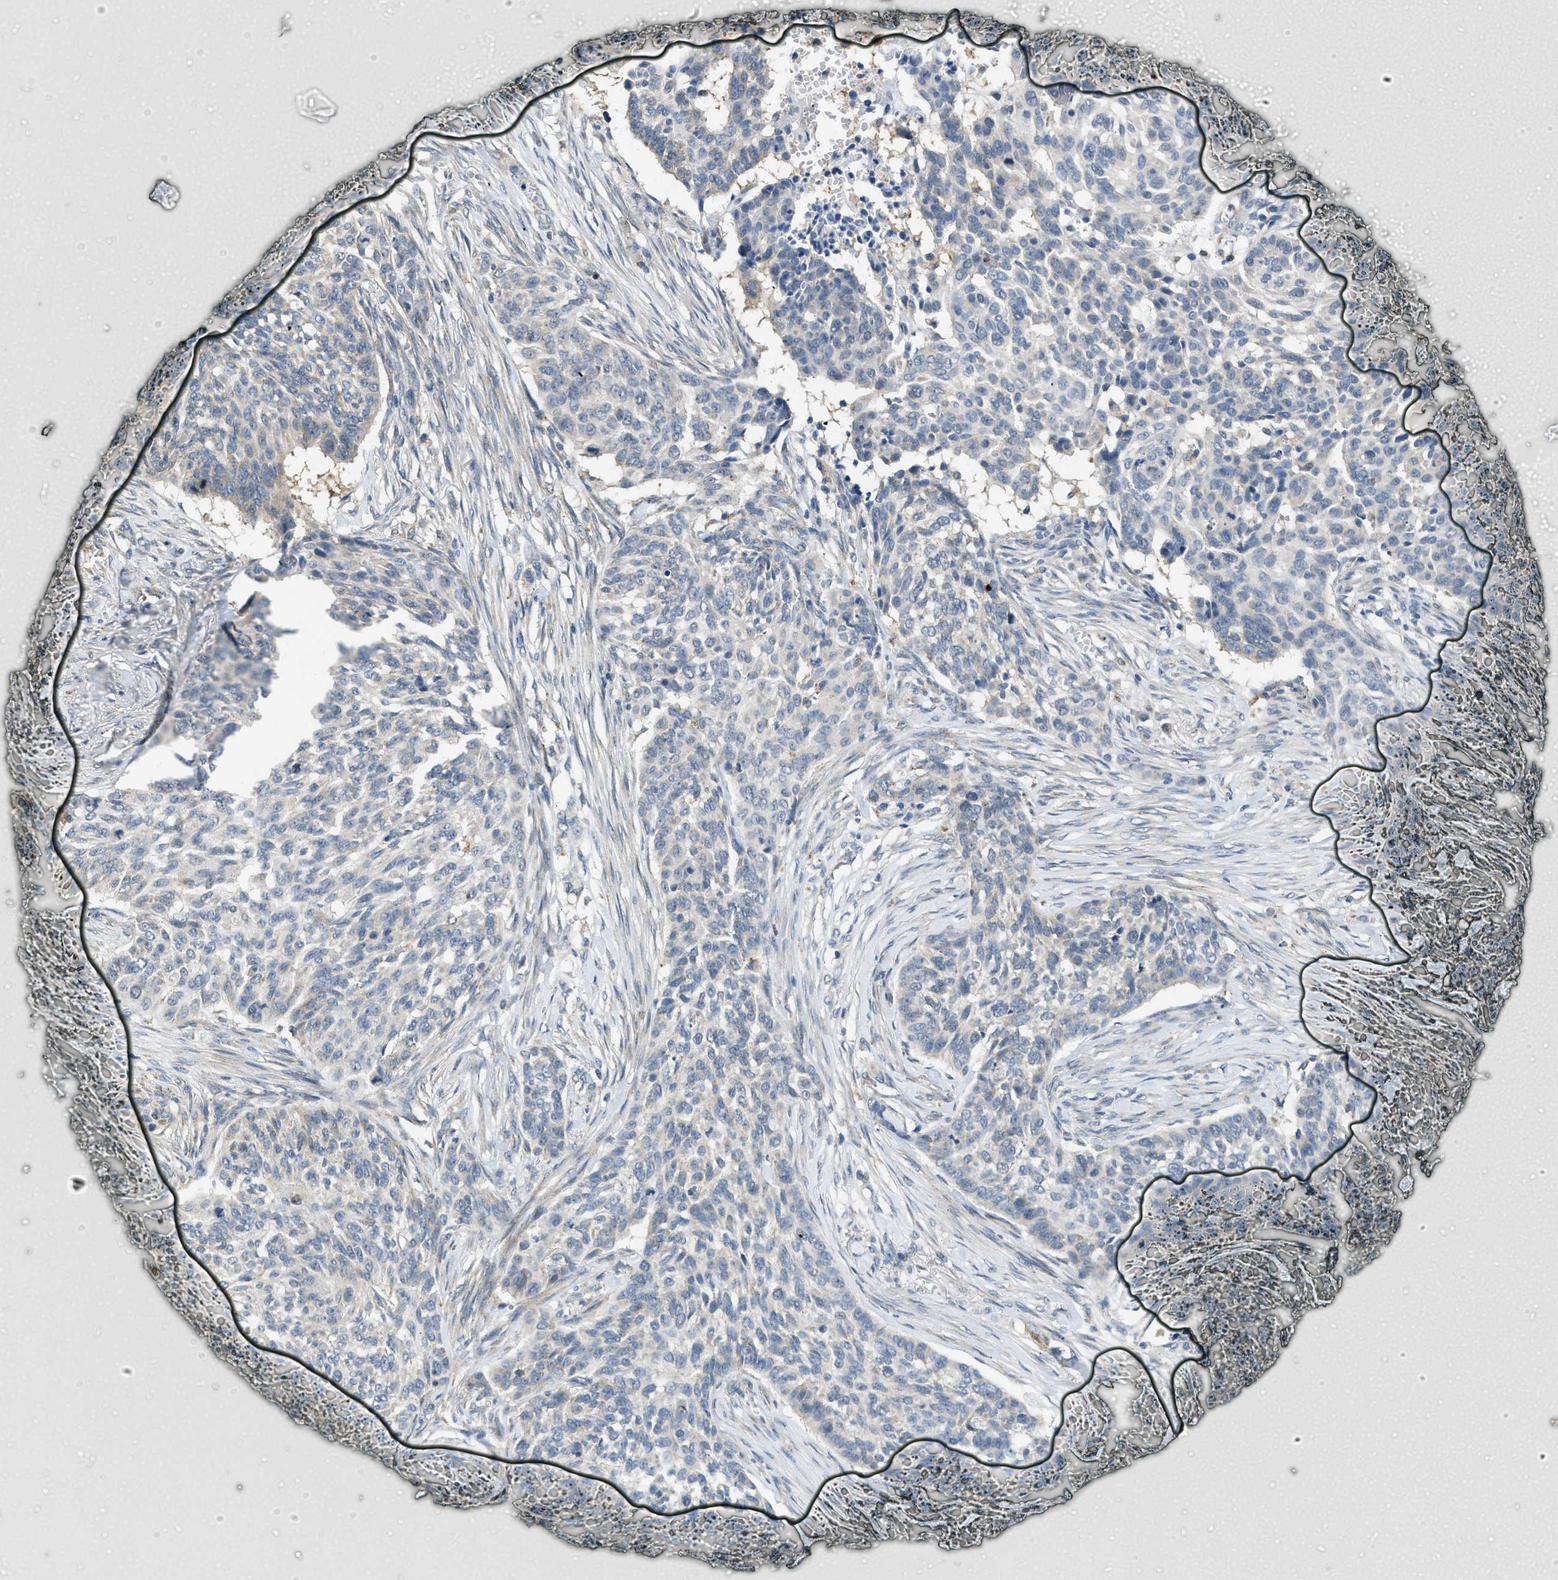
{"staining": {"intensity": "negative", "quantity": "none", "location": "none"}, "tissue": "skin cancer", "cell_type": "Tumor cells", "image_type": "cancer", "snomed": [{"axis": "morphology", "description": "Basal cell carcinoma"}, {"axis": "topography", "description": "Skin"}], "caption": "Immunohistochemical staining of human skin basal cell carcinoma shows no significant positivity in tumor cells. The staining was performed using DAB to visualize the protein expression in brown, while the nuclei were stained in blue with hematoxylin (Magnification: 20x).", "gene": "TOMM34", "patient": {"sex": "male", "age": 85}}